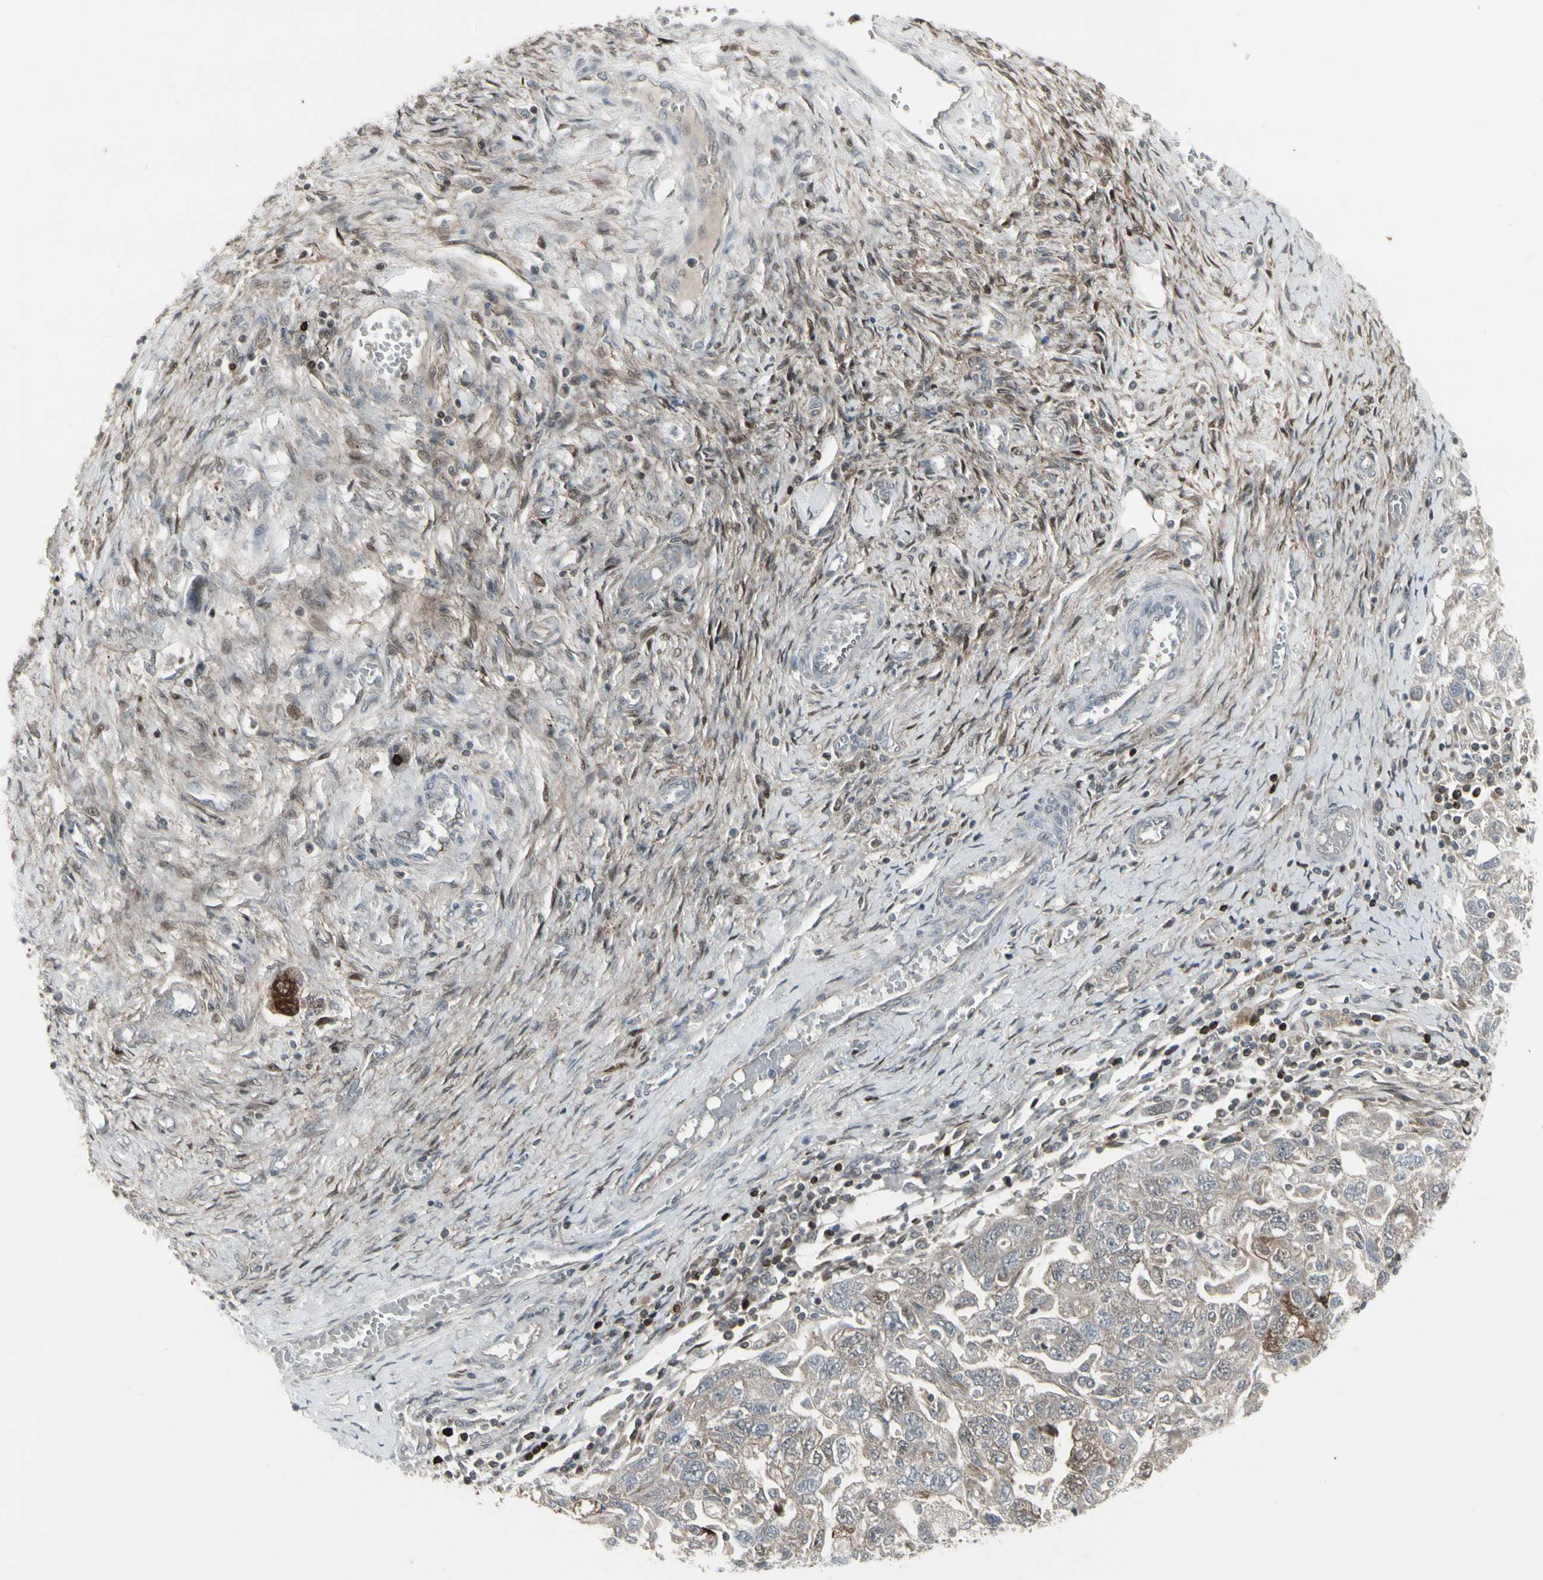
{"staining": {"intensity": "strong", "quantity": ">75%", "location": "cytoplasmic/membranous,nuclear"}, "tissue": "ovarian cancer", "cell_type": "Tumor cells", "image_type": "cancer", "snomed": [{"axis": "morphology", "description": "Carcinoma, NOS"}, {"axis": "morphology", "description": "Cystadenocarcinoma, serous, NOS"}, {"axis": "topography", "description": "Ovary"}], "caption": "Ovarian cancer tissue shows strong cytoplasmic/membranous and nuclear positivity in about >75% of tumor cells, visualized by immunohistochemistry.", "gene": "IGFBP6", "patient": {"sex": "female", "age": 69}}